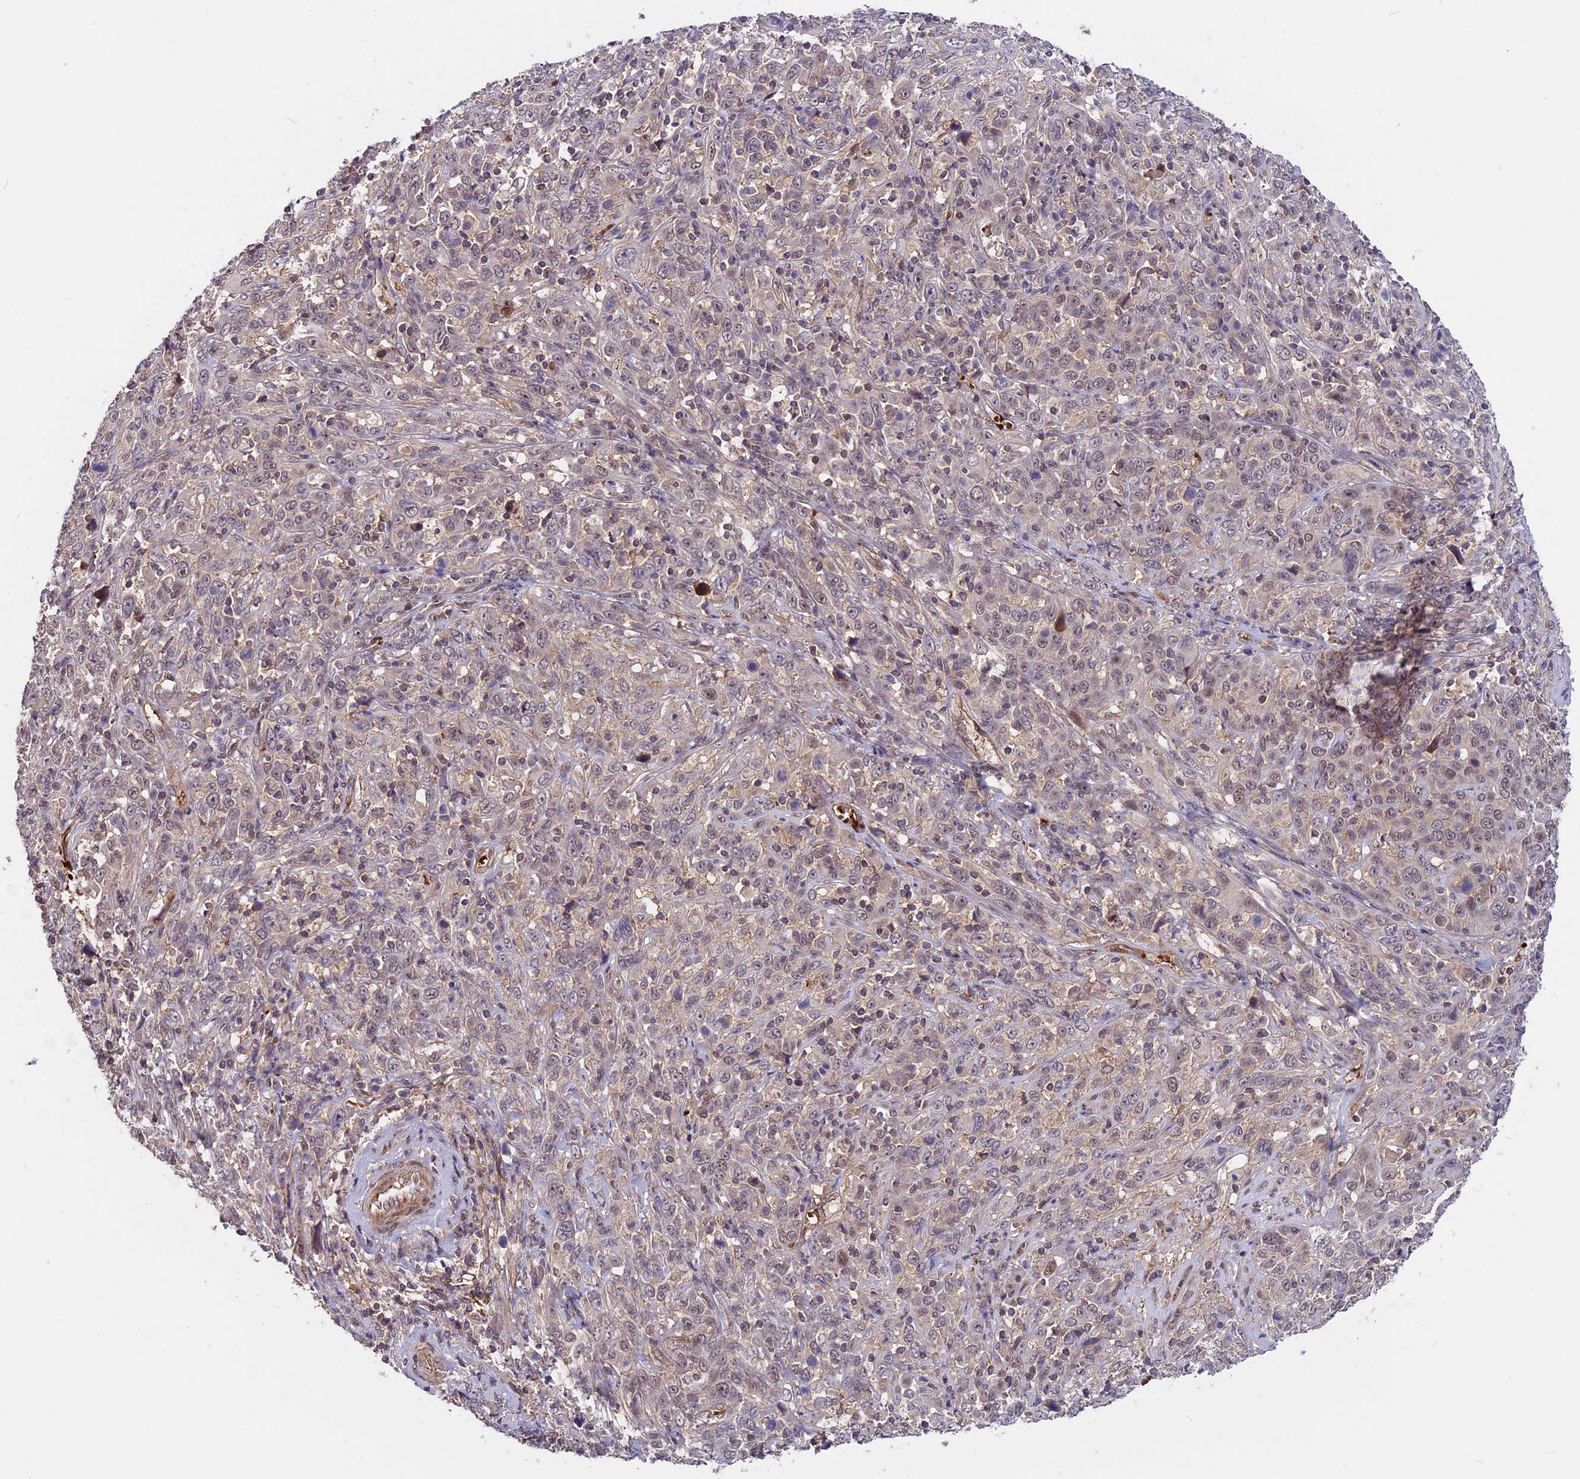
{"staining": {"intensity": "negative", "quantity": "none", "location": "none"}, "tissue": "cervical cancer", "cell_type": "Tumor cells", "image_type": "cancer", "snomed": [{"axis": "morphology", "description": "Squamous cell carcinoma, NOS"}, {"axis": "topography", "description": "Cervix"}], "caption": "Human cervical squamous cell carcinoma stained for a protein using immunohistochemistry (IHC) reveals no positivity in tumor cells.", "gene": "ZC3H10", "patient": {"sex": "female", "age": 46}}